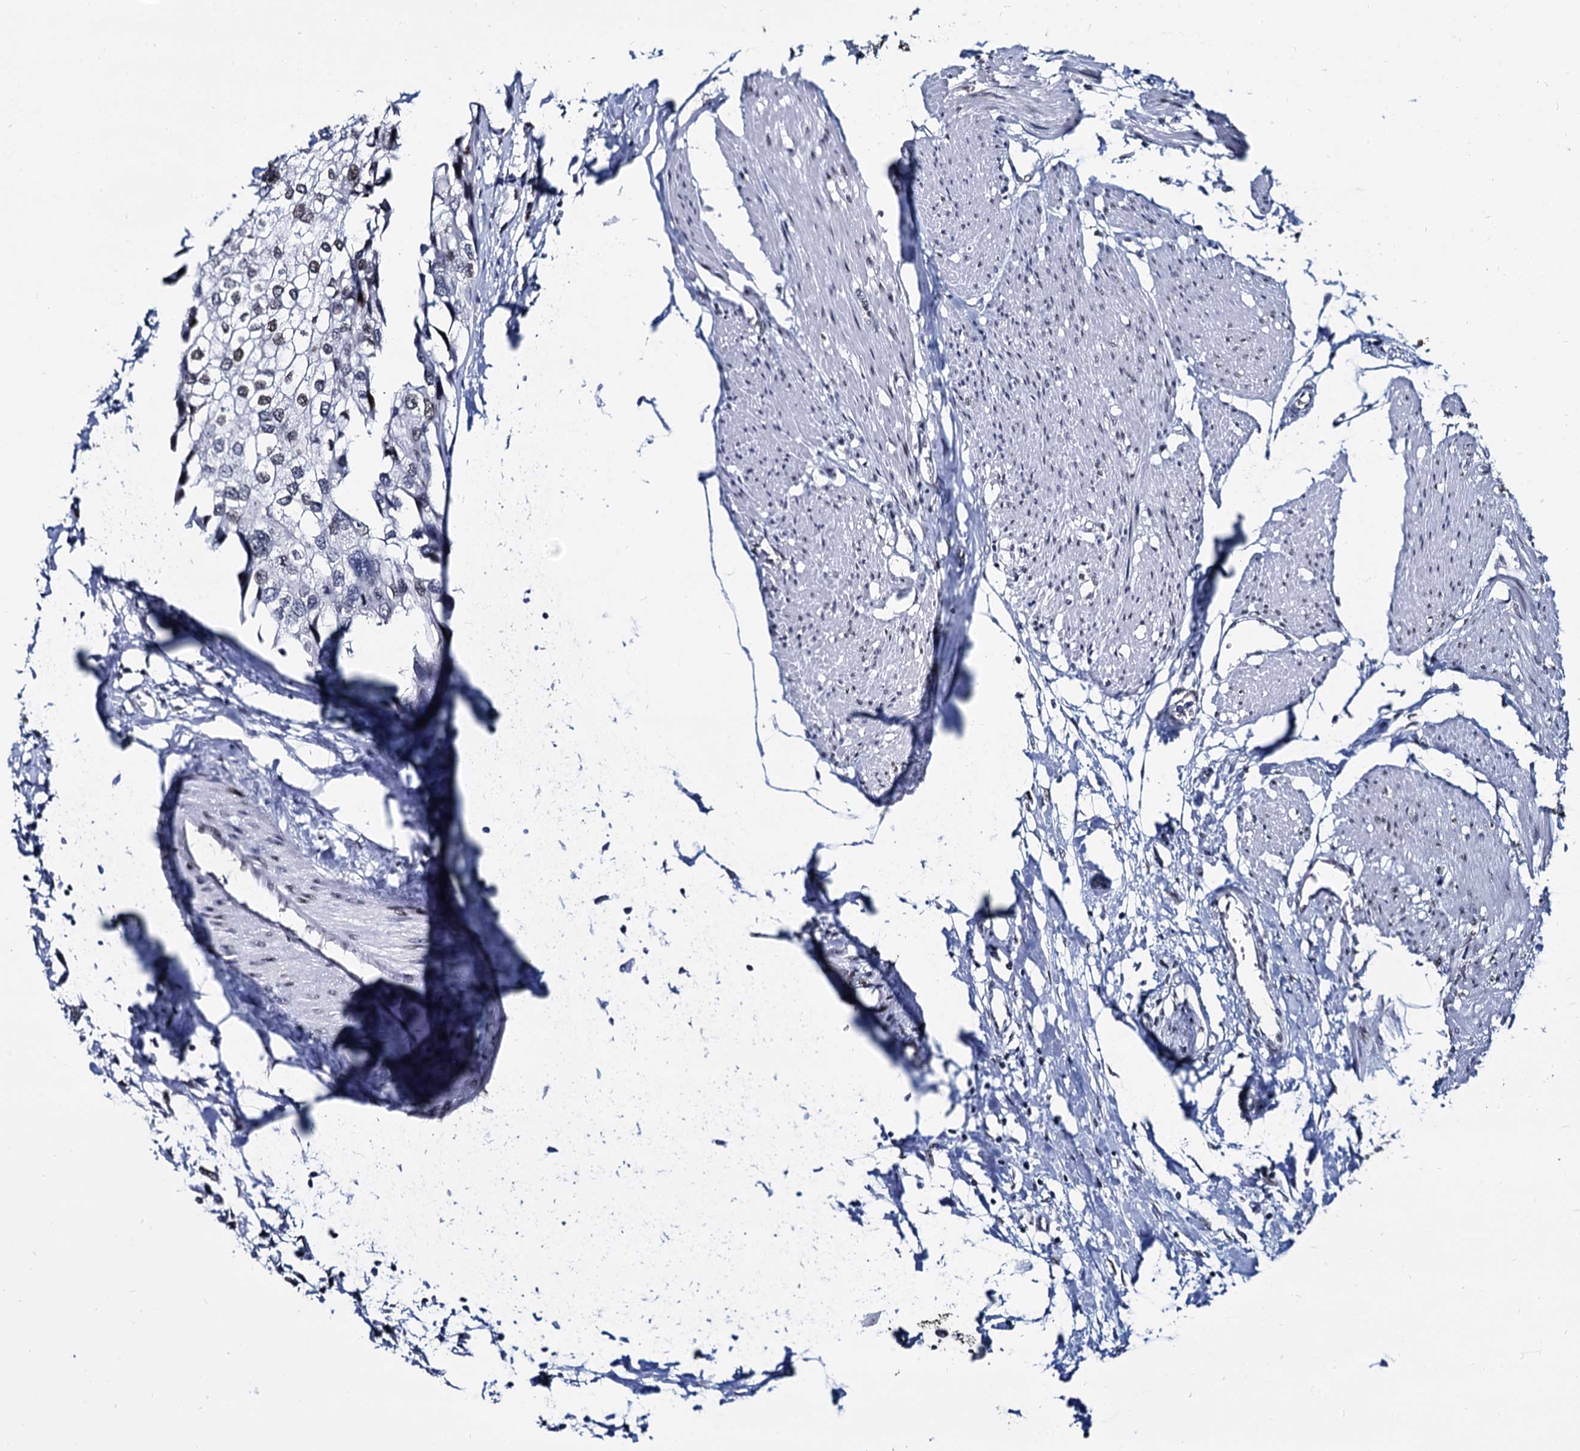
{"staining": {"intensity": "weak", "quantity": ">75%", "location": "nuclear"}, "tissue": "urothelial cancer", "cell_type": "Tumor cells", "image_type": "cancer", "snomed": [{"axis": "morphology", "description": "Urothelial carcinoma, High grade"}, {"axis": "topography", "description": "Urinary bladder"}], "caption": "Brown immunohistochemical staining in human urothelial cancer reveals weak nuclear staining in about >75% of tumor cells. (Brightfield microscopy of DAB IHC at high magnification).", "gene": "CMAS", "patient": {"sex": "male", "age": 64}}